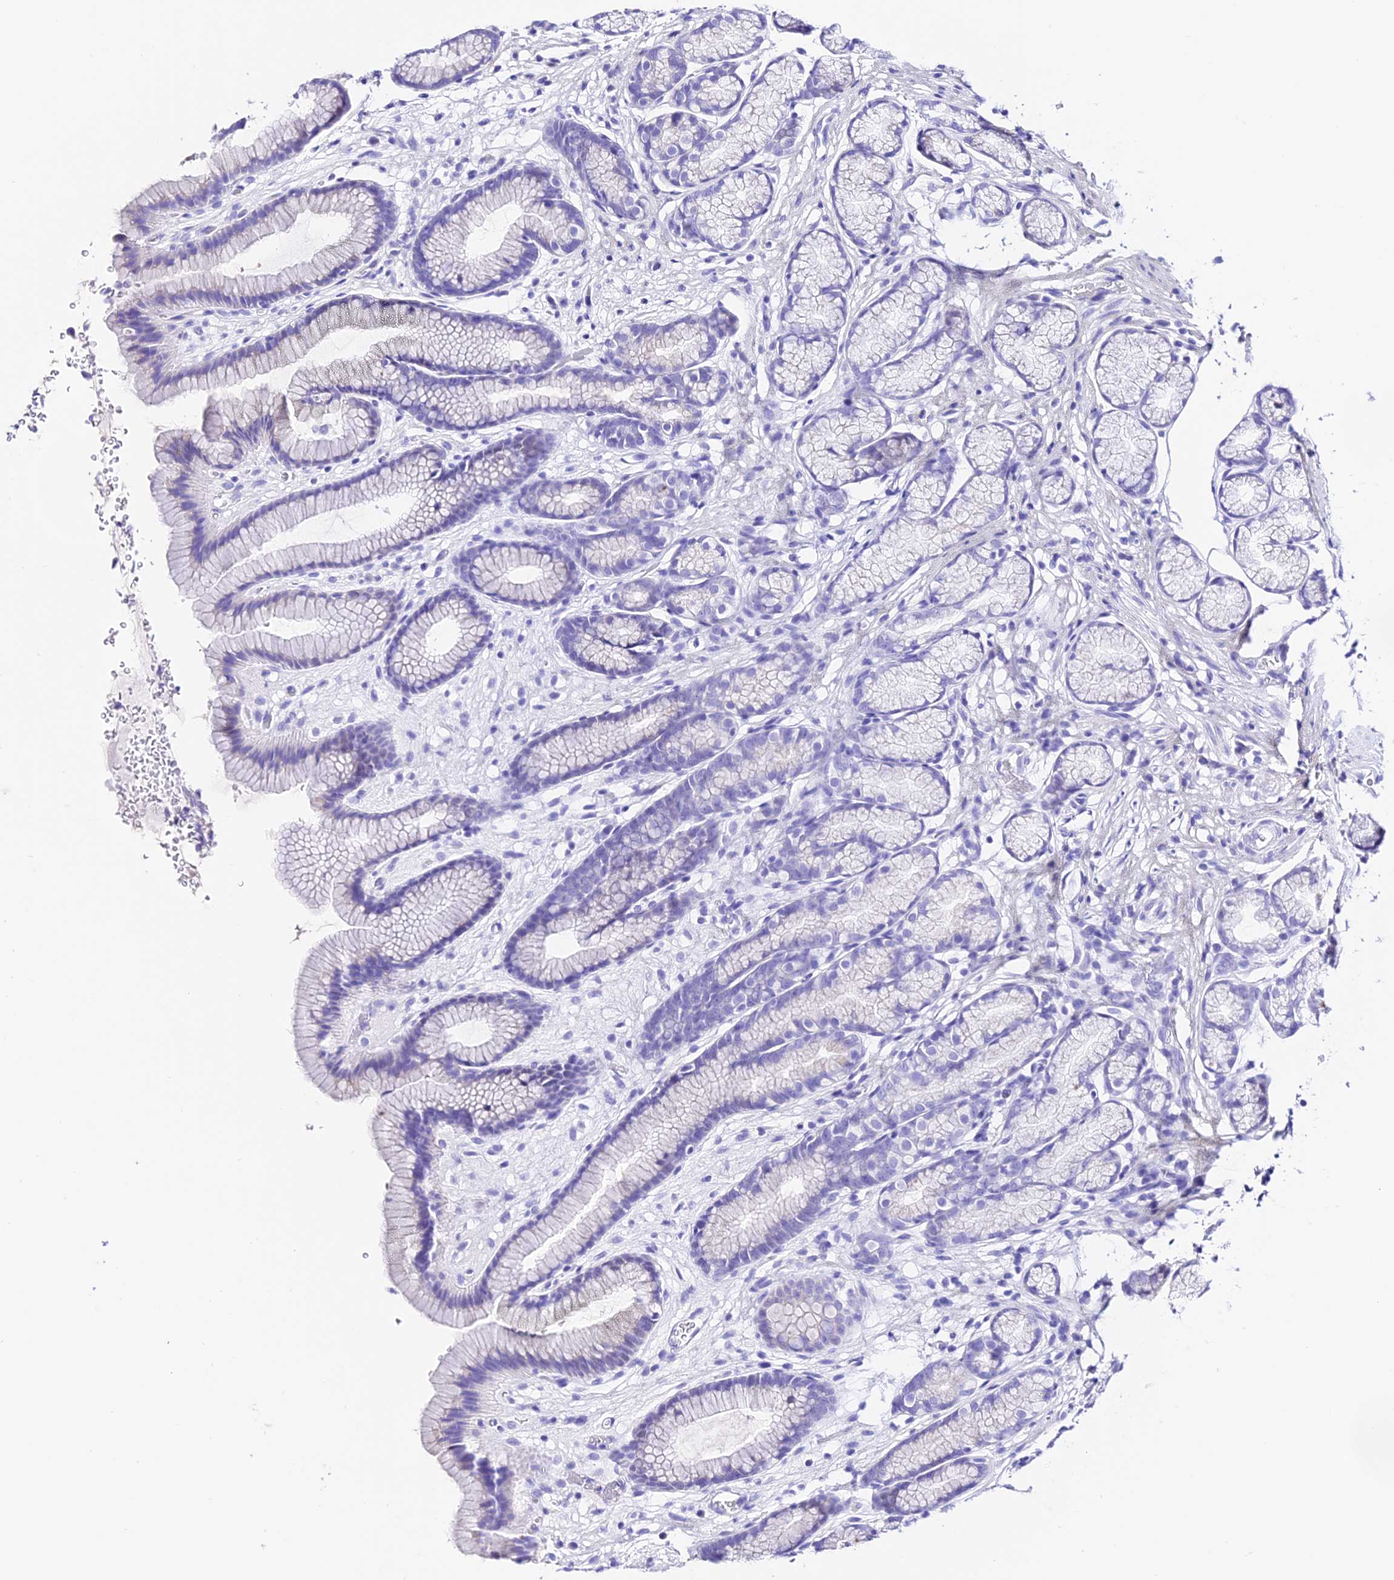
{"staining": {"intensity": "negative", "quantity": "none", "location": "none"}, "tissue": "stomach", "cell_type": "Glandular cells", "image_type": "normal", "snomed": [{"axis": "morphology", "description": "Normal tissue, NOS"}, {"axis": "topography", "description": "Stomach"}], "caption": "IHC histopathology image of benign stomach stained for a protein (brown), which reveals no positivity in glandular cells.", "gene": "TRMT44", "patient": {"sex": "male", "age": 42}}